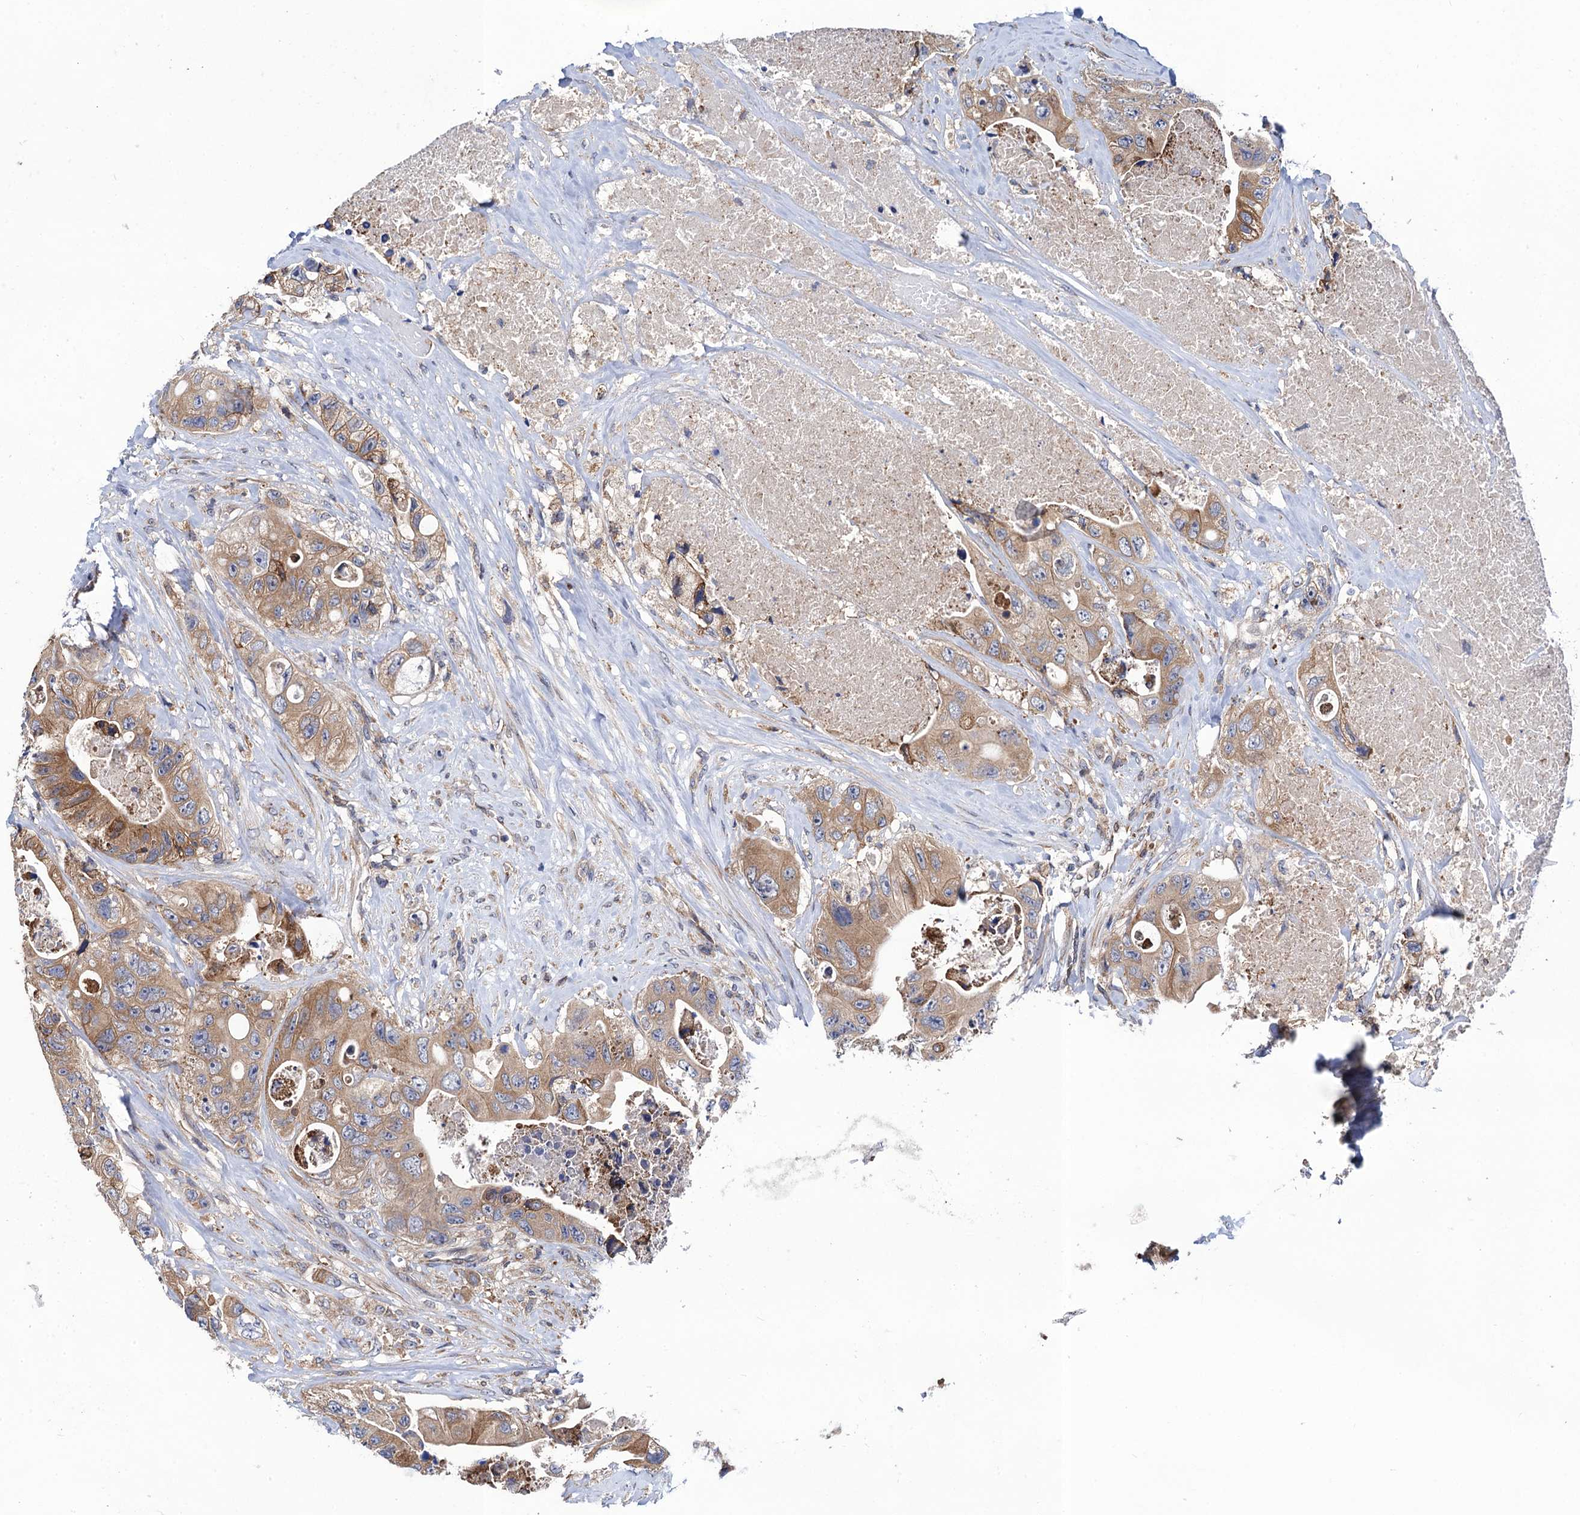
{"staining": {"intensity": "moderate", "quantity": ">75%", "location": "cytoplasmic/membranous"}, "tissue": "colorectal cancer", "cell_type": "Tumor cells", "image_type": "cancer", "snomed": [{"axis": "morphology", "description": "Adenocarcinoma, NOS"}, {"axis": "topography", "description": "Colon"}], "caption": "Colorectal adenocarcinoma stained for a protein (brown) shows moderate cytoplasmic/membranous positive positivity in about >75% of tumor cells.", "gene": "PGLS", "patient": {"sex": "female", "age": 46}}